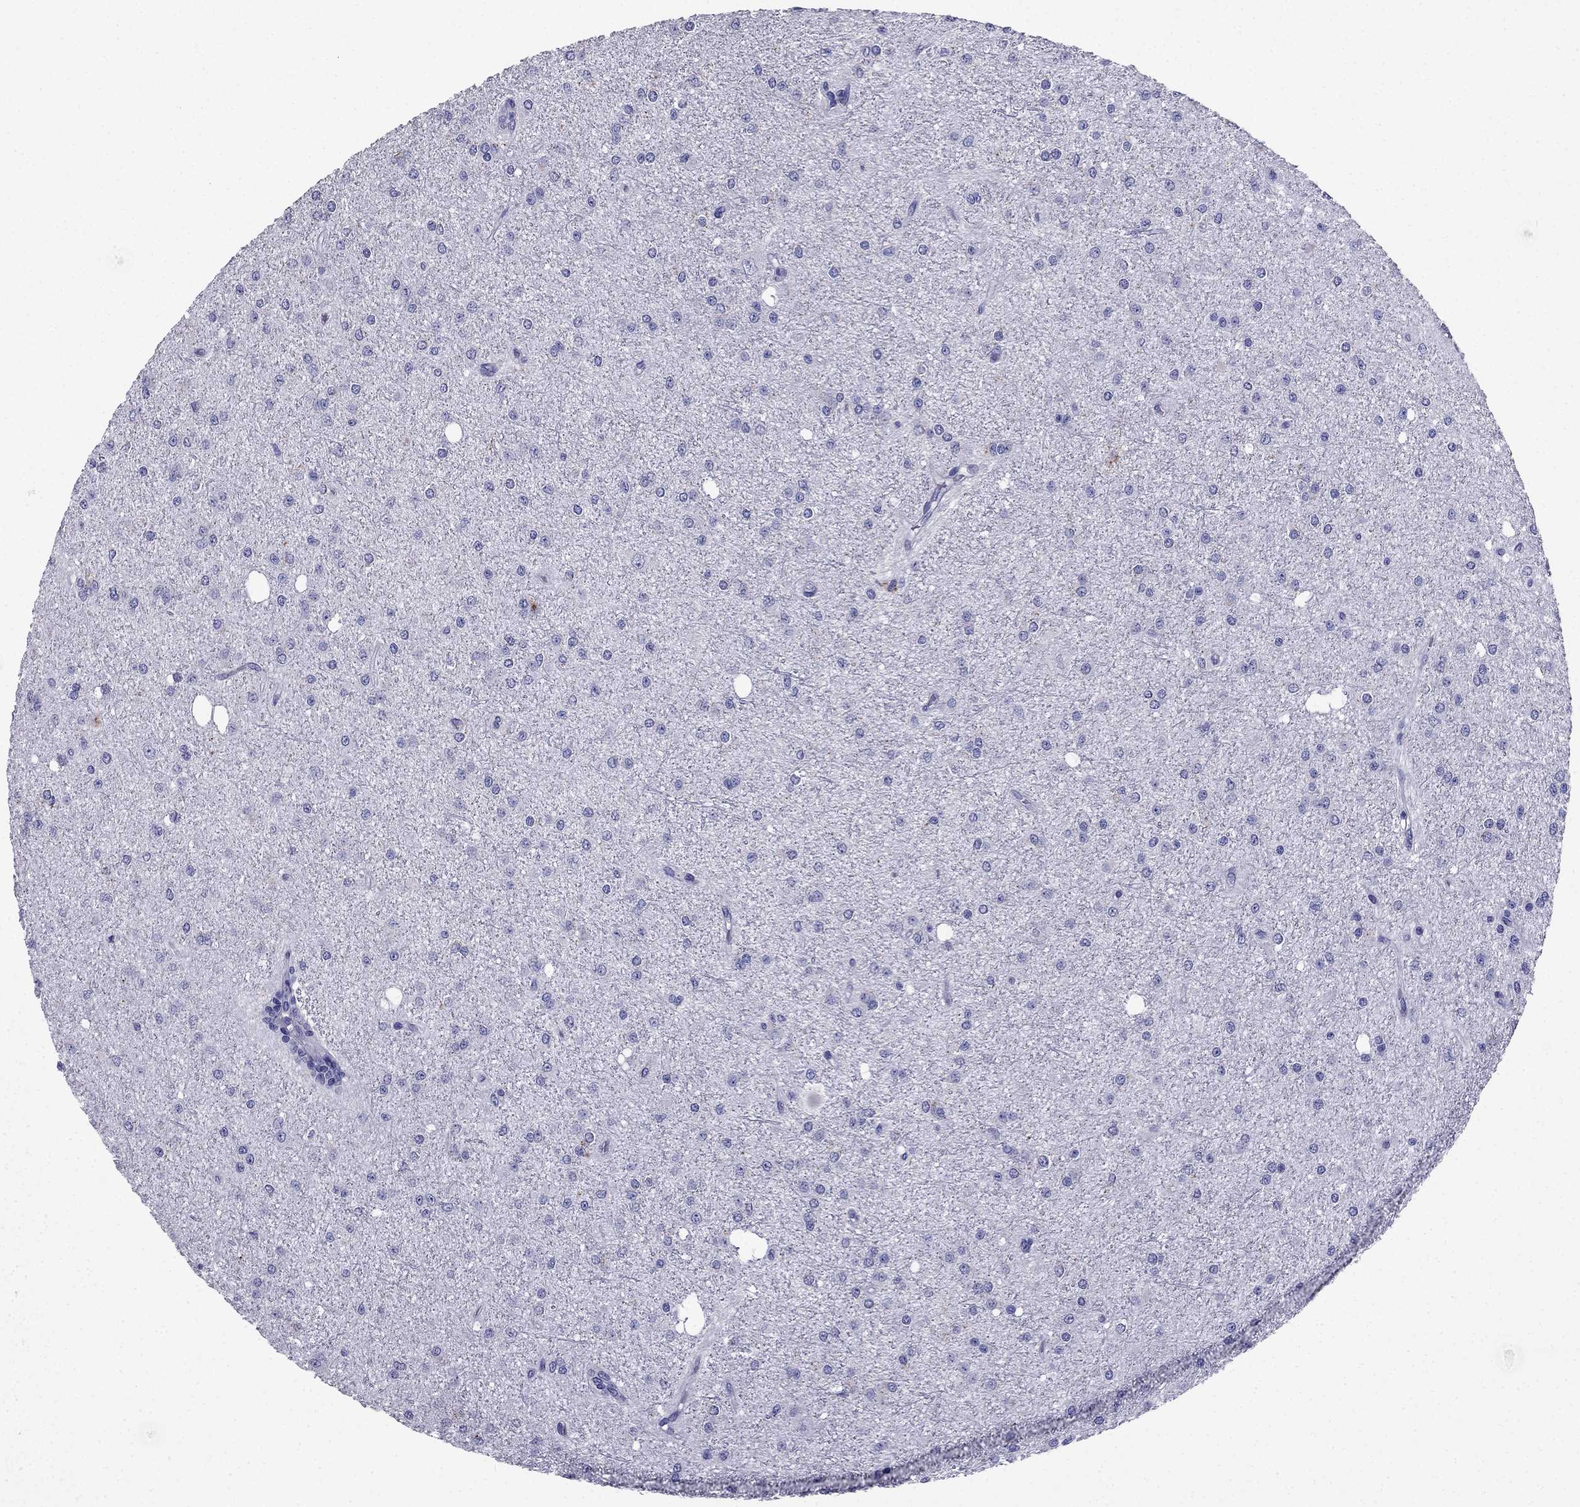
{"staining": {"intensity": "negative", "quantity": "none", "location": "none"}, "tissue": "glioma", "cell_type": "Tumor cells", "image_type": "cancer", "snomed": [{"axis": "morphology", "description": "Glioma, malignant, Low grade"}, {"axis": "topography", "description": "Brain"}], "caption": "Photomicrograph shows no protein expression in tumor cells of glioma tissue. (DAB (3,3'-diaminobenzidine) IHC, high magnification).", "gene": "PTH", "patient": {"sex": "male", "age": 27}}